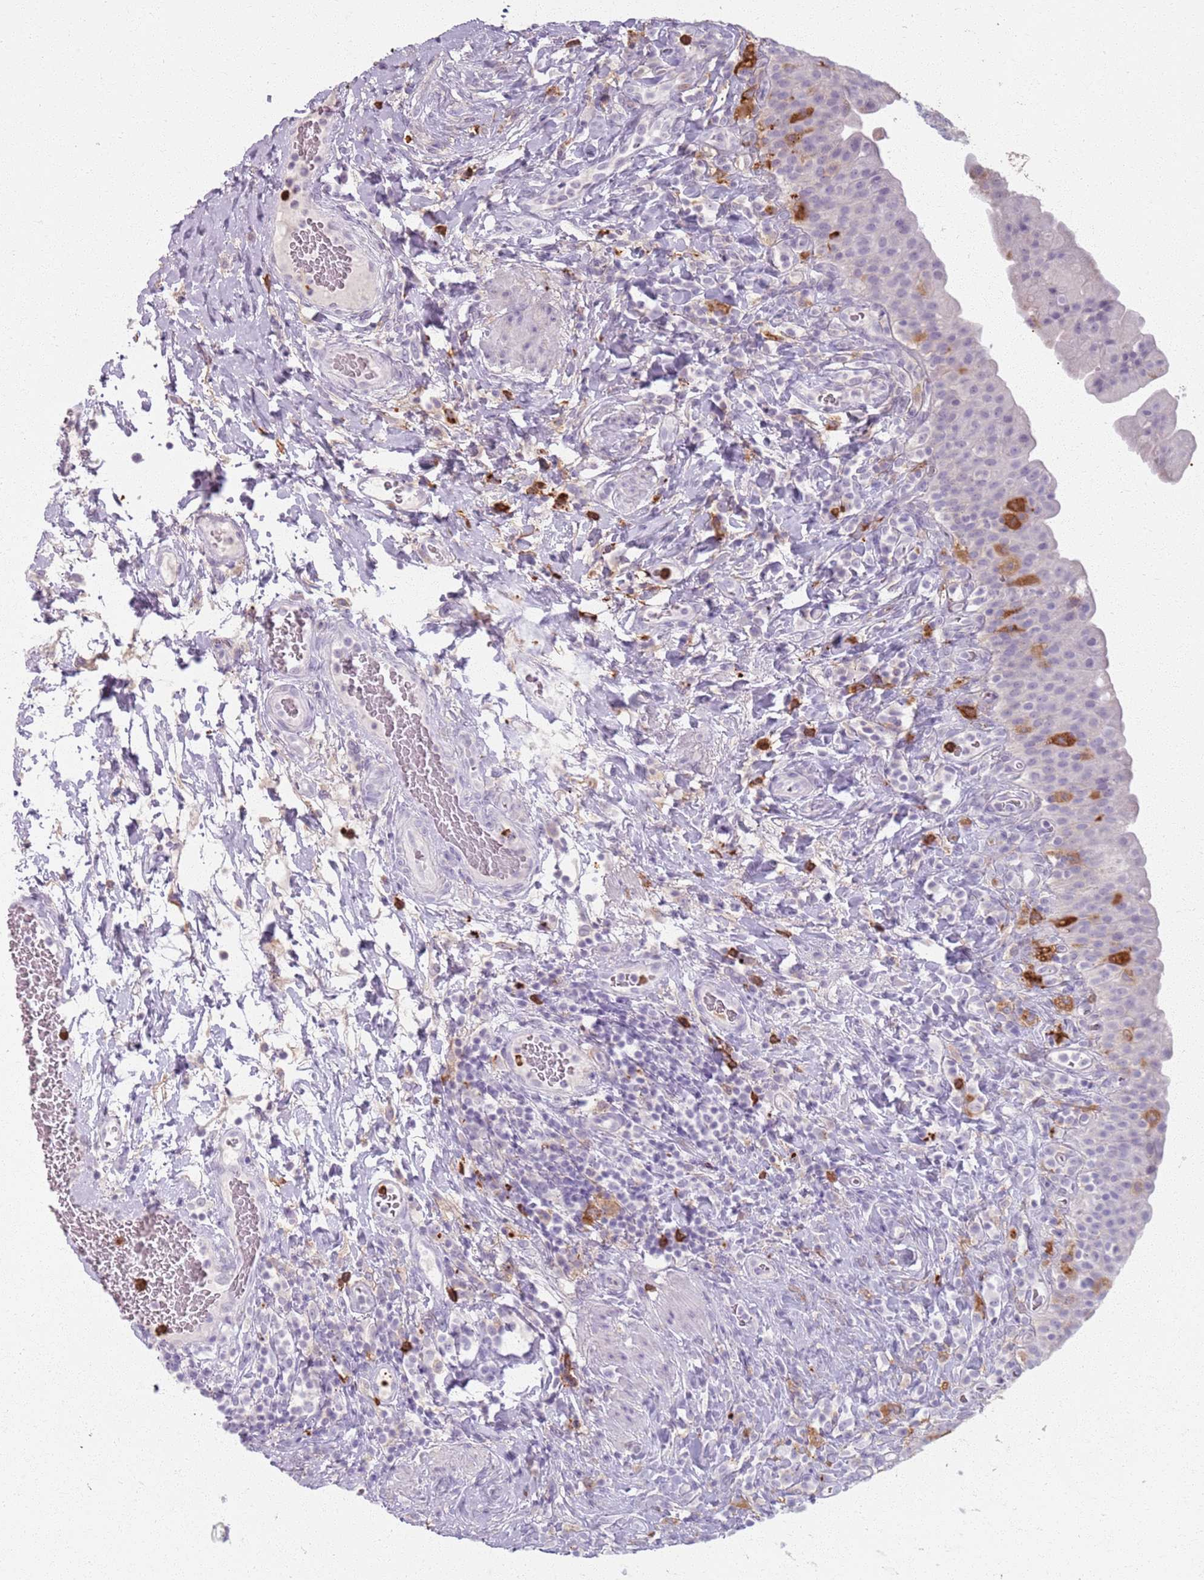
{"staining": {"intensity": "negative", "quantity": "none", "location": "none"}, "tissue": "urinary bladder", "cell_type": "Urothelial cells", "image_type": "normal", "snomed": [{"axis": "morphology", "description": "Normal tissue, NOS"}, {"axis": "morphology", "description": "Inflammation, NOS"}, {"axis": "topography", "description": "Urinary bladder"}], "caption": "This histopathology image is of benign urinary bladder stained with IHC to label a protein in brown with the nuclei are counter-stained blue. There is no staining in urothelial cells.", "gene": "GDPGP1", "patient": {"sex": "male", "age": 64}}